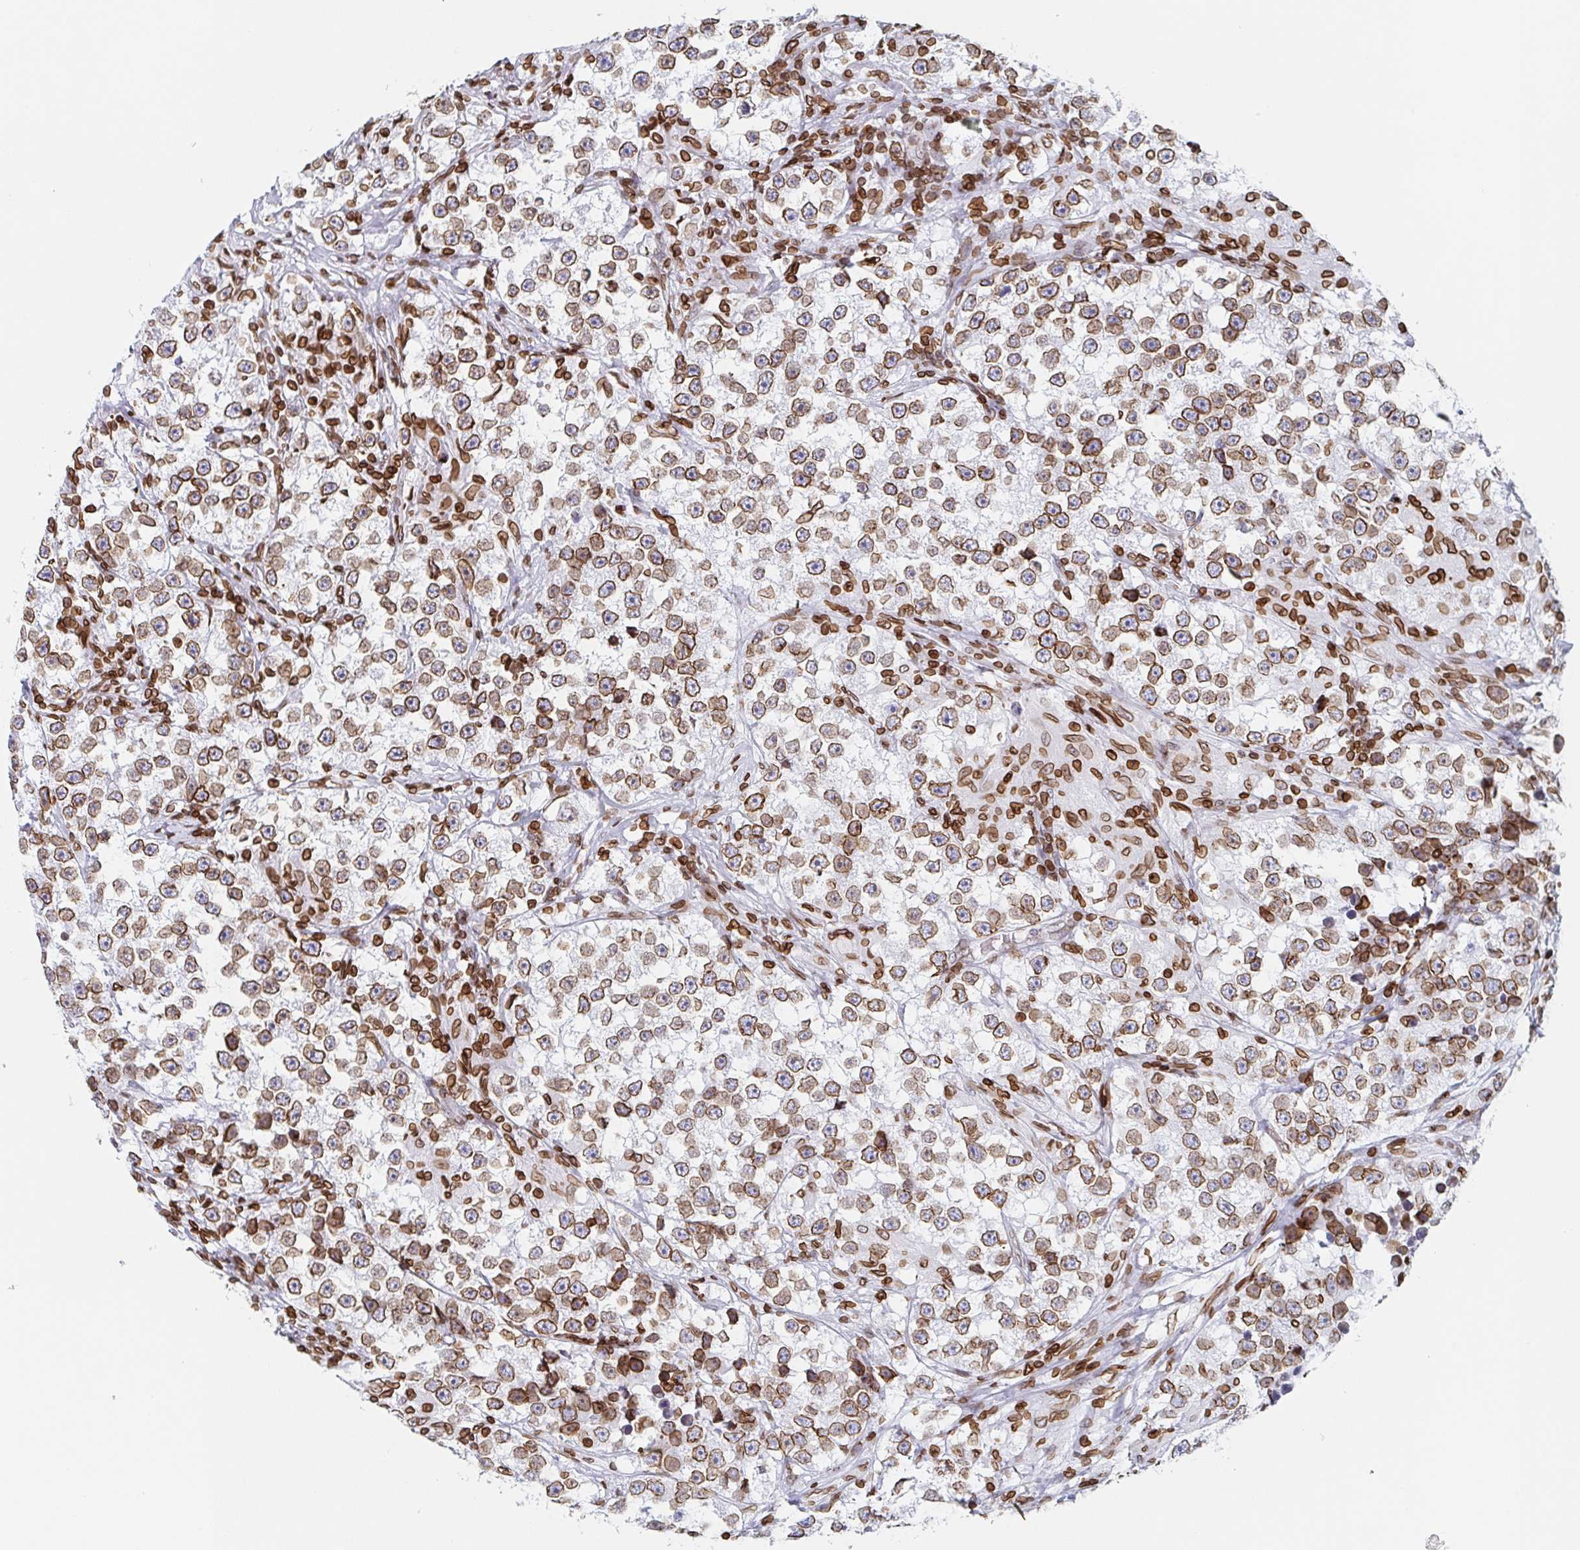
{"staining": {"intensity": "moderate", "quantity": ">75%", "location": "cytoplasmic/membranous,nuclear"}, "tissue": "testis cancer", "cell_type": "Tumor cells", "image_type": "cancer", "snomed": [{"axis": "morphology", "description": "Seminoma, NOS"}, {"axis": "topography", "description": "Testis"}], "caption": "Immunohistochemistry histopathology image of neoplastic tissue: testis cancer (seminoma) stained using immunohistochemistry (IHC) exhibits medium levels of moderate protein expression localized specifically in the cytoplasmic/membranous and nuclear of tumor cells, appearing as a cytoplasmic/membranous and nuclear brown color.", "gene": "BTBD7", "patient": {"sex": "male", "age": 46}}